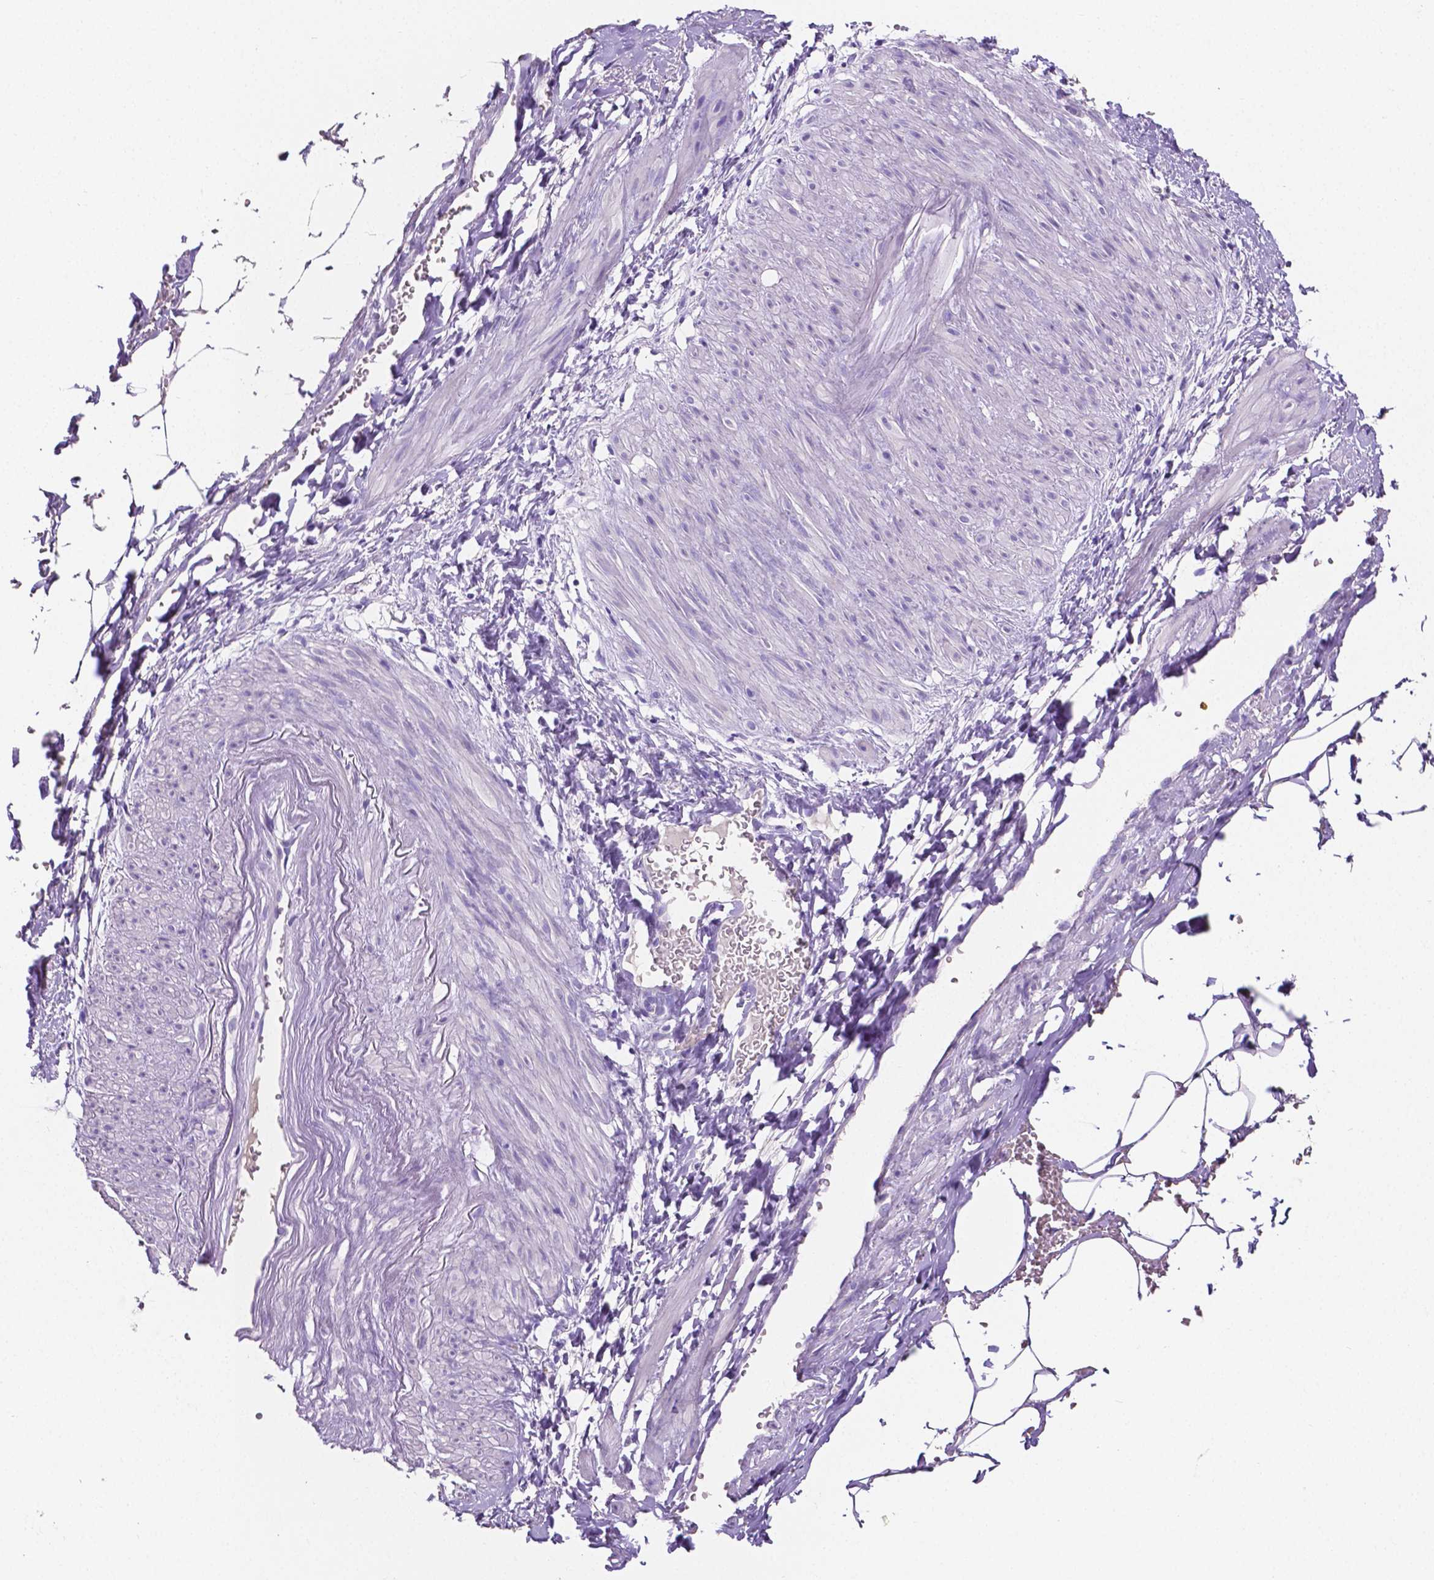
{"staining": {"intensity": "negative", "quantity": "none", "location": "none"}, "tissue": "adipose tissue", "cell_type": "Adipocytes", "image_type": "normal", "snomed": [{"axis": "morphology", "description": "Normal tissue, NOS"}, {"axis": "topography", "description": "Prostate"}, {"axis": "topography", "description": "Peripheral nerve tissue"}], "caption": "Adipocytes are negative for protein expression in benign human adipose tissue. Brightfield microscopy of immunohistochemistry (IHC) stained with DAB (brown) and hematoxylin (blue), captured at high magnification.", "gene": "MMP9", "patient": {"sex": "male", "age": 55}}